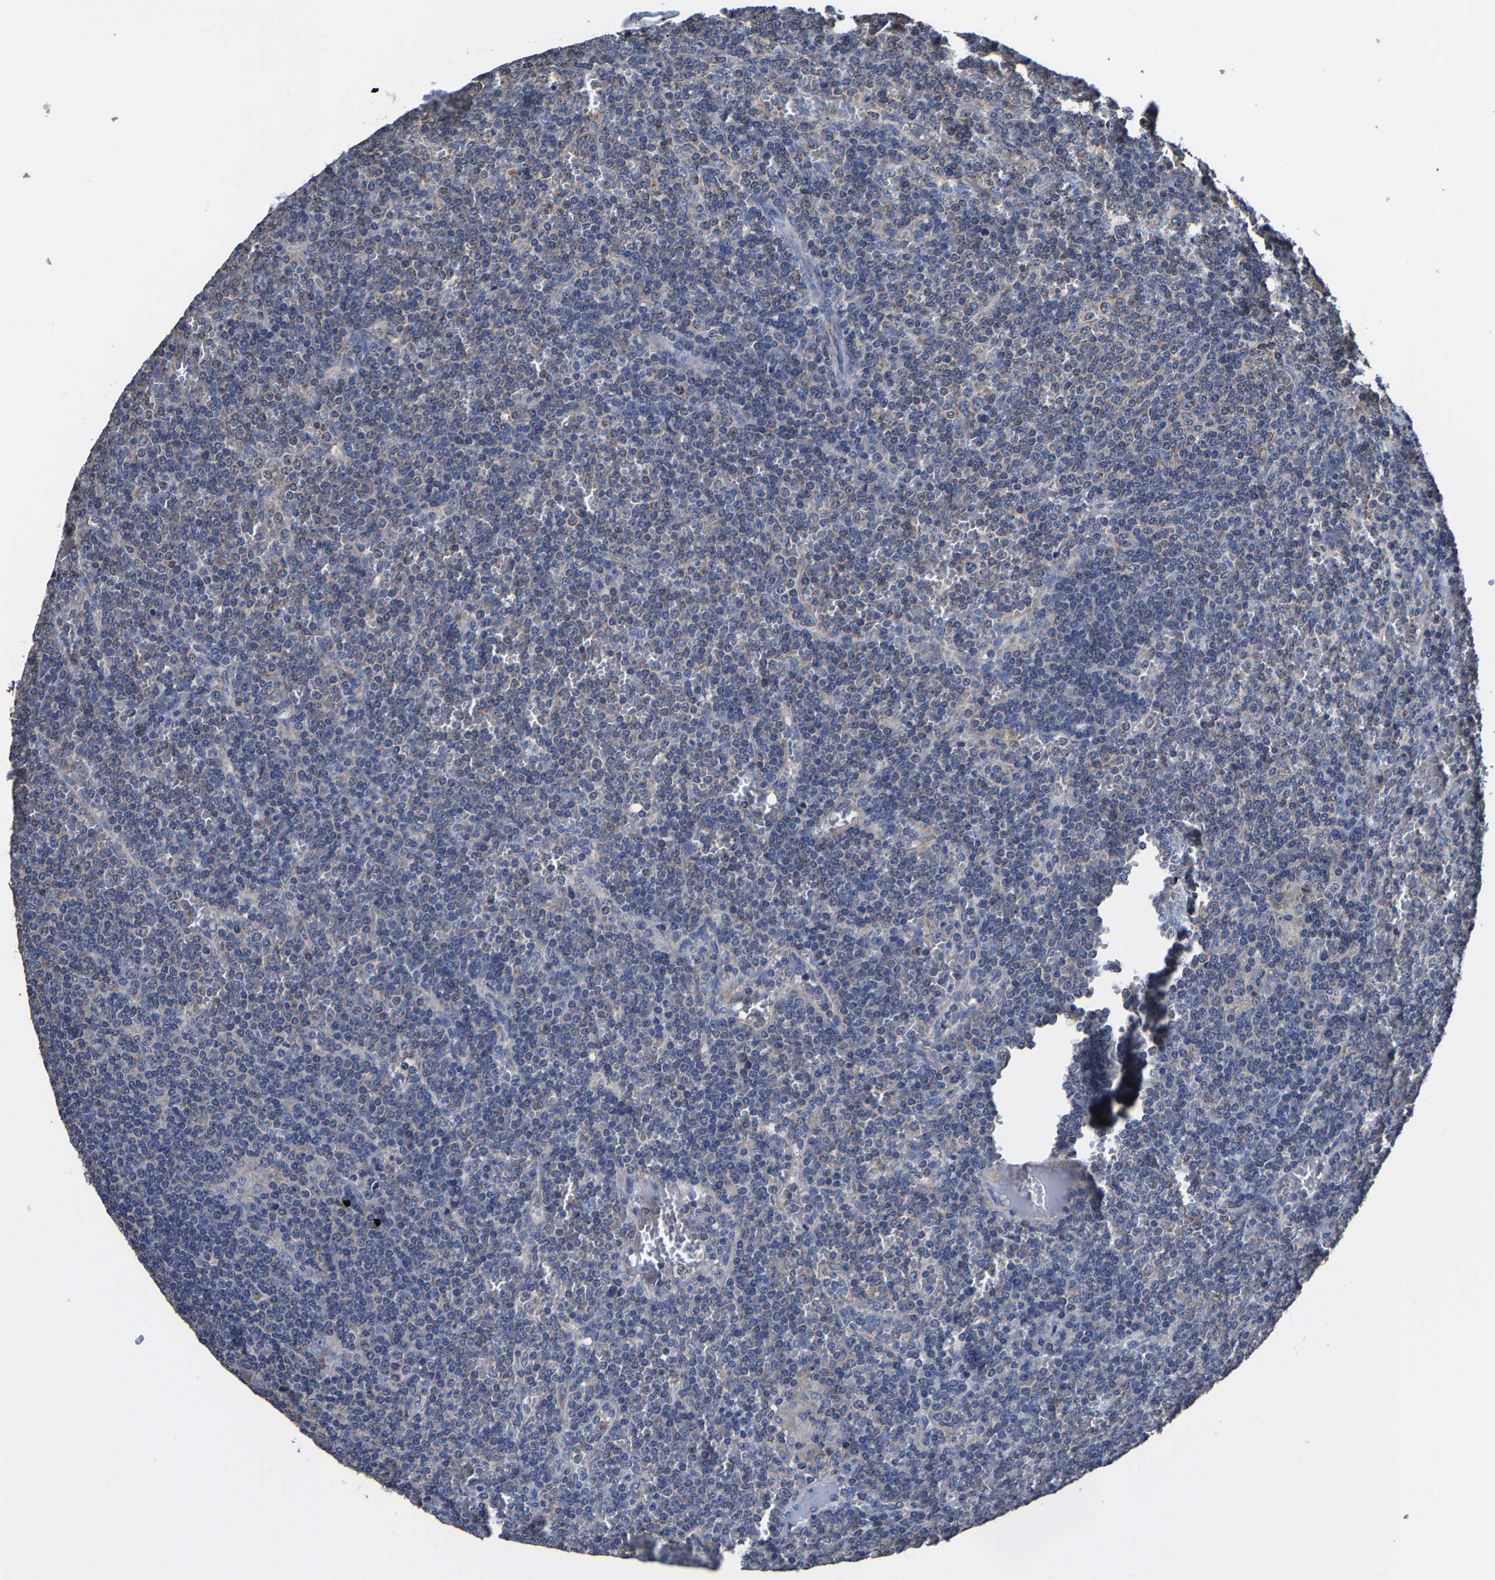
{"staining": {"intensity": "negative", "quantity": "none", "location": "none"}, "tissue": "lymphoma", "cell_type": "Tumor cells", "image_type": "cancer", "snomed": [{"axis": "morphology", "description": "Malignant lymphoma, non-Hodgkin's type, Low grade"}, {"axis": "topography", "description": "Spleen"}], "caption": "A histopathology image of human lymphoma is negative for staining in tumor cells.", "gene": "ZCCHC7", "patient": {"sex": "female", "age": 19}}